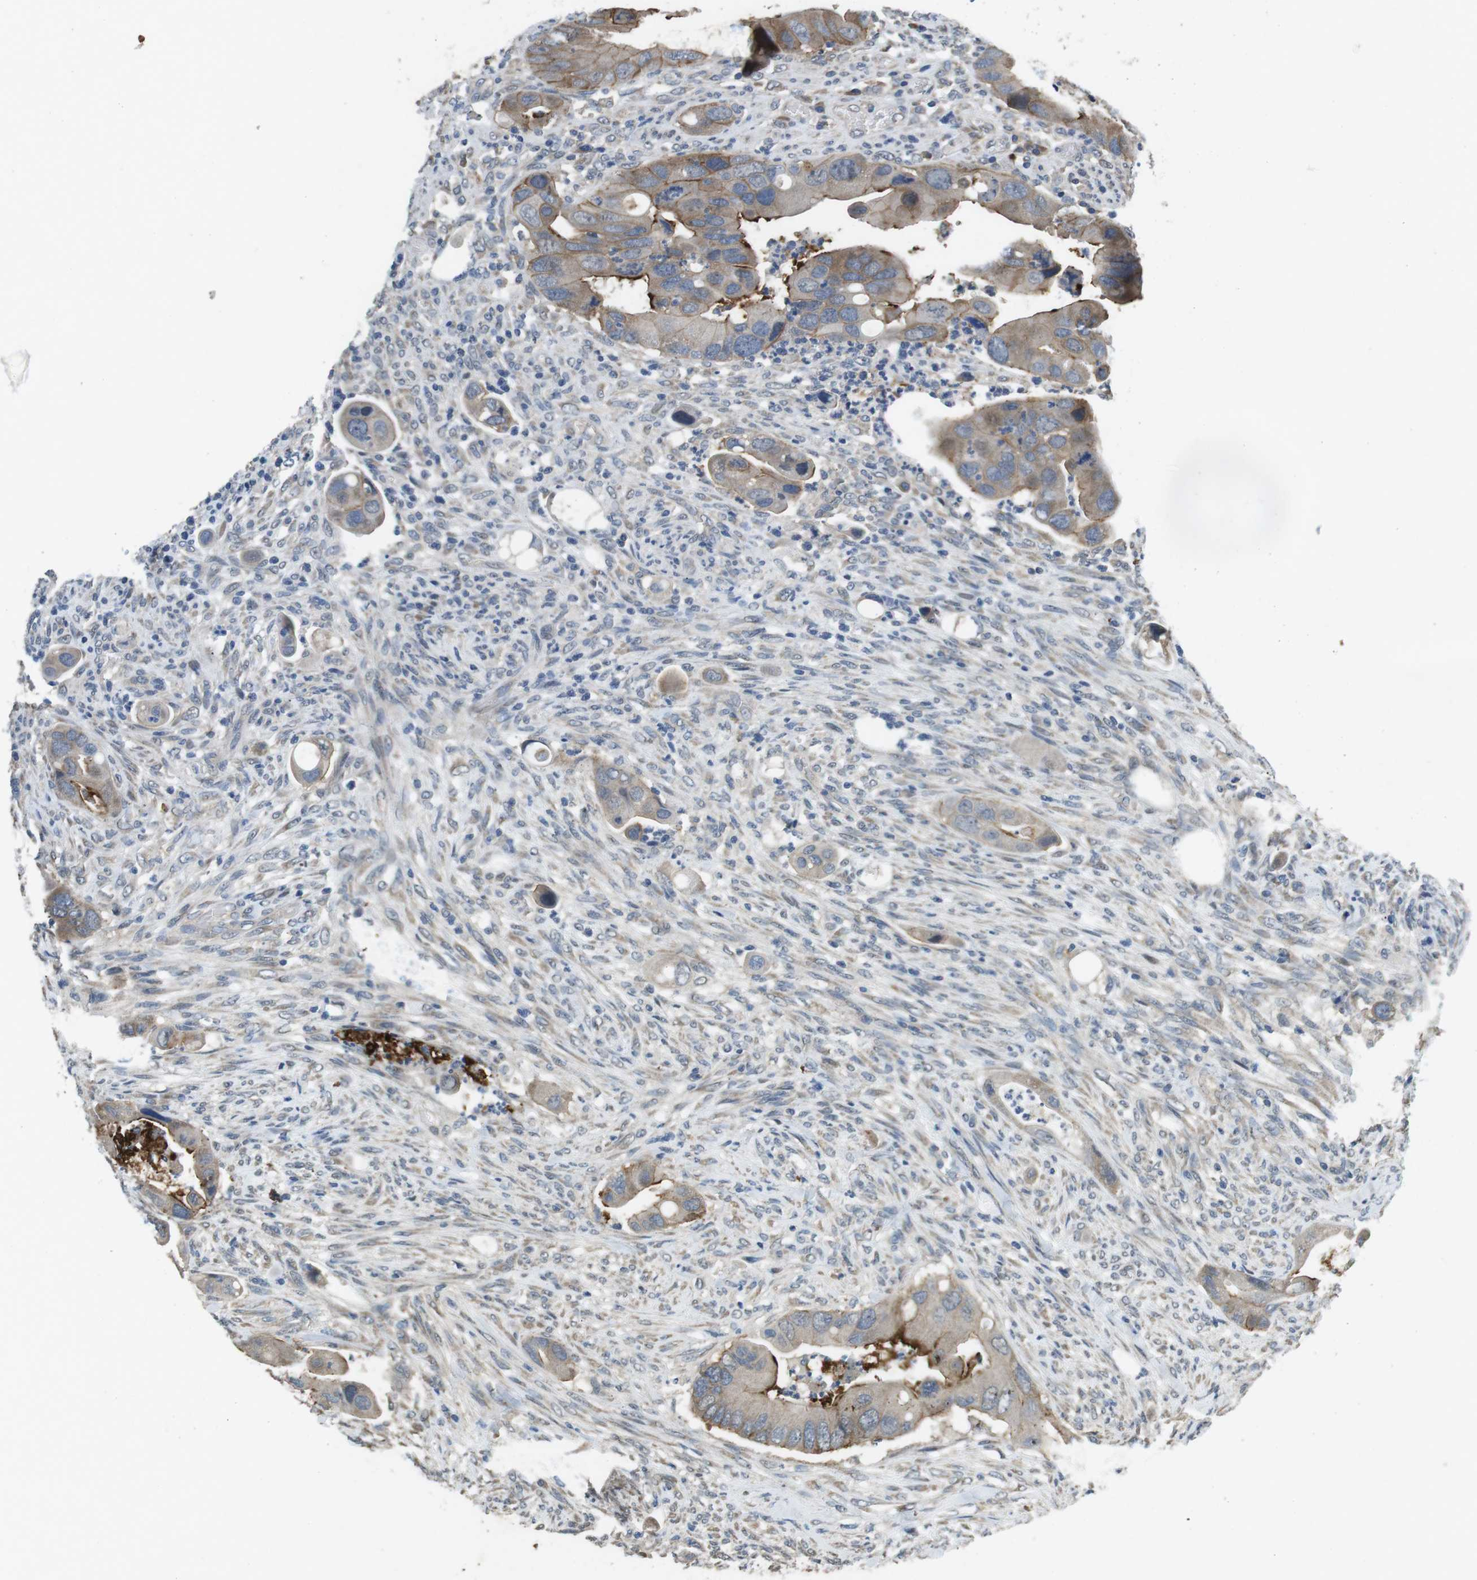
{"staining": {"intensity": "moderate", "quantity": ">75%", "location": "cytoplasmic/membranous"}, "tissue": "colorectal cancer", "cell_type": "Tumor cells", "image_type": "cancer", "snomed": [{"axis": "morphology", "description": "Adenocarcinoma, NOS"}, {"axis": "topography", "description": "Rectum"}], "caption": "Brown immunohistochemical staining in colorectal adenocarcinoma exhibits moderate cytoplasmic/membranous expression in about >75% of tumor cells. The protein is shown in brown color, while the nuclei are stained blue.", "gene": "CLDN7", "patient": {"sex": "female", "age": 57}}